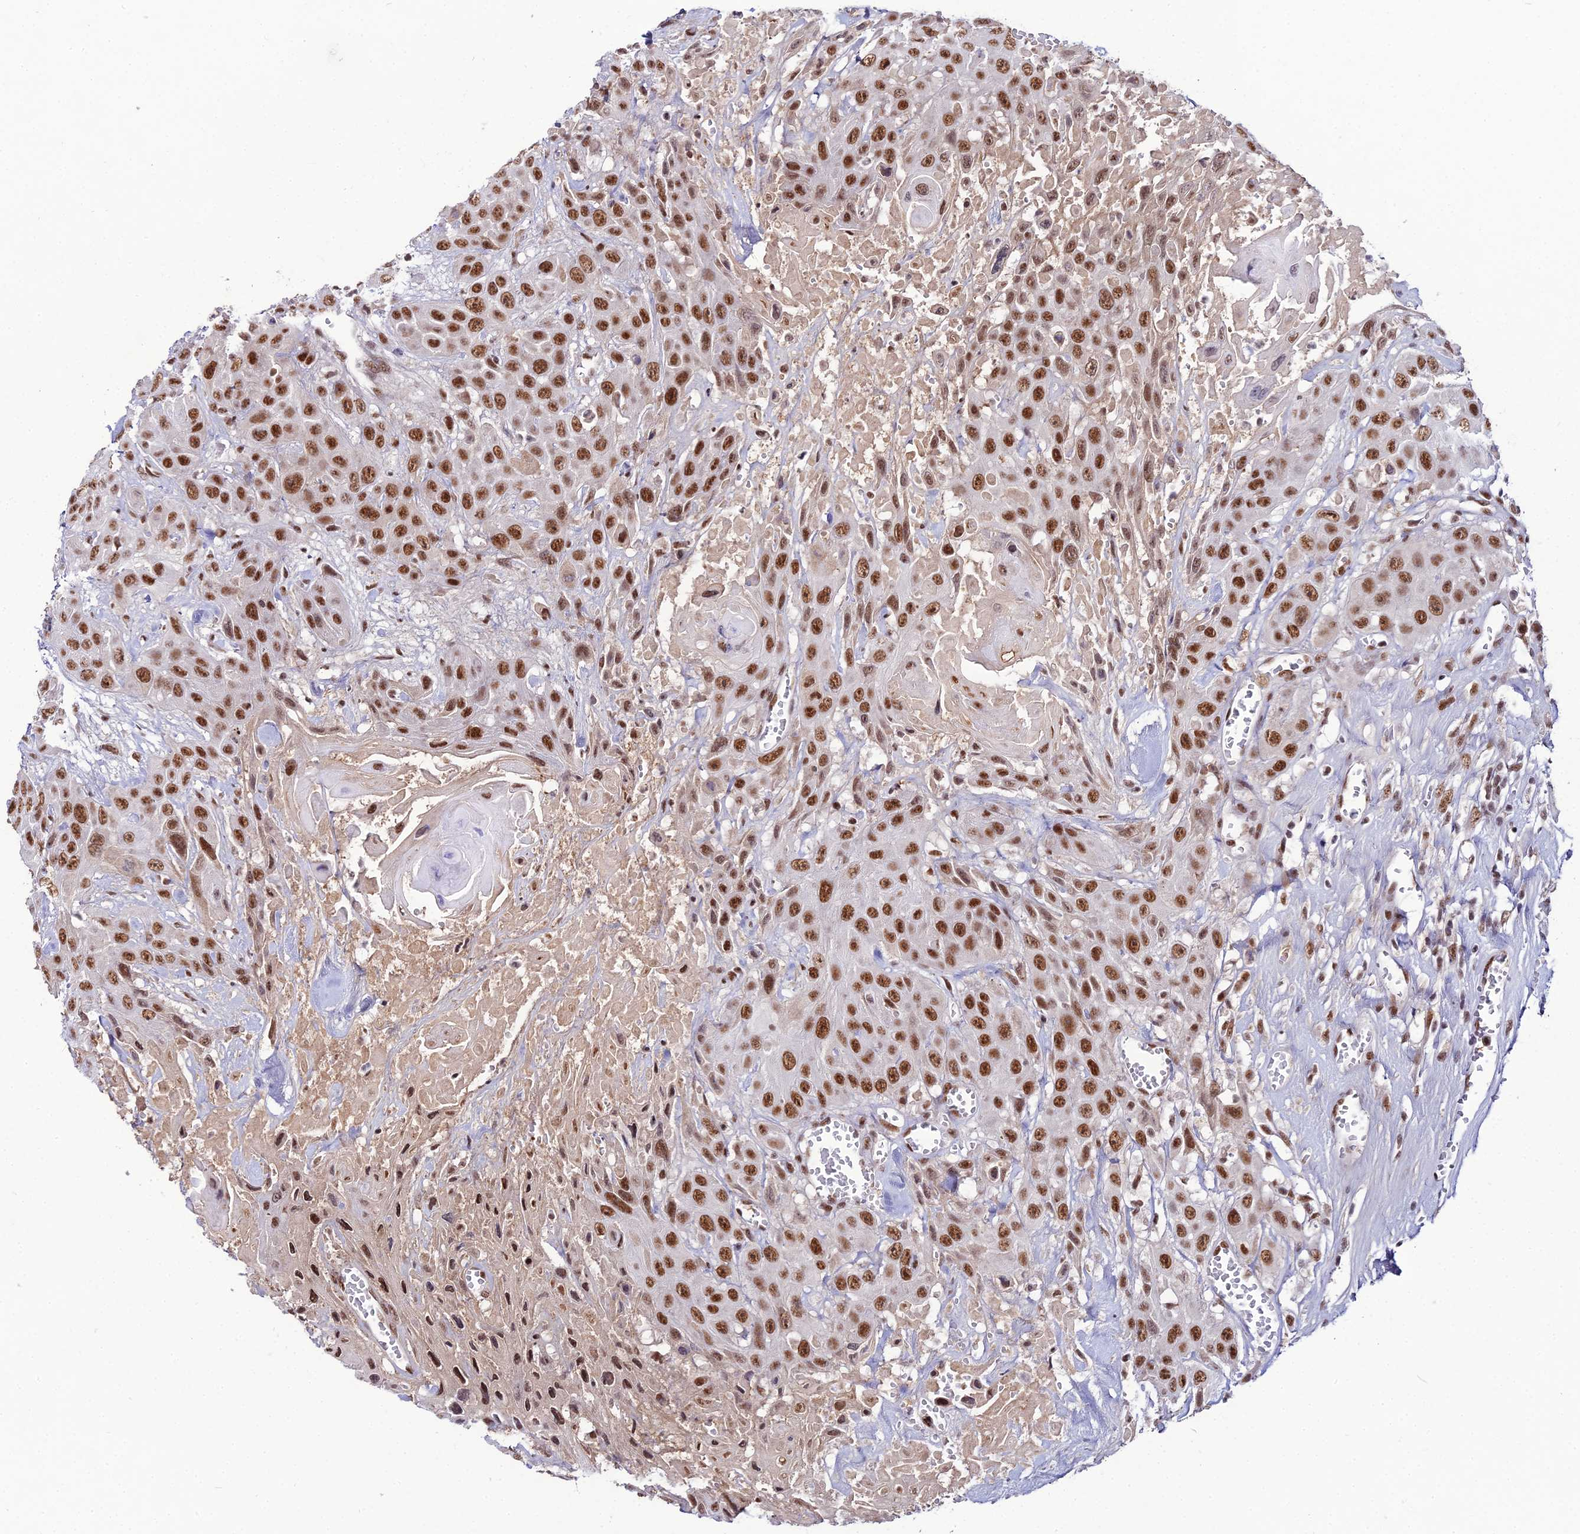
{"staining": {"intensity": "strong", "quantity": ">75%", "location": "nuclear"}, "tissue": "head and neck cancer", "cell_type": "Tumor cells", "image_type": "cancer", "snomed": [{"axis": "morphology", "description": "Squamous cell carcinoma, NOS"}, {"axis": "topography", "description": "Head-Neck"}], "caption": "Squamous cell carcinoma (head and neck) stained with a protein marker shows strong staining in tumor cells.", "gene": "RBM12", "patient": {"sex": "male", "age": 81}}